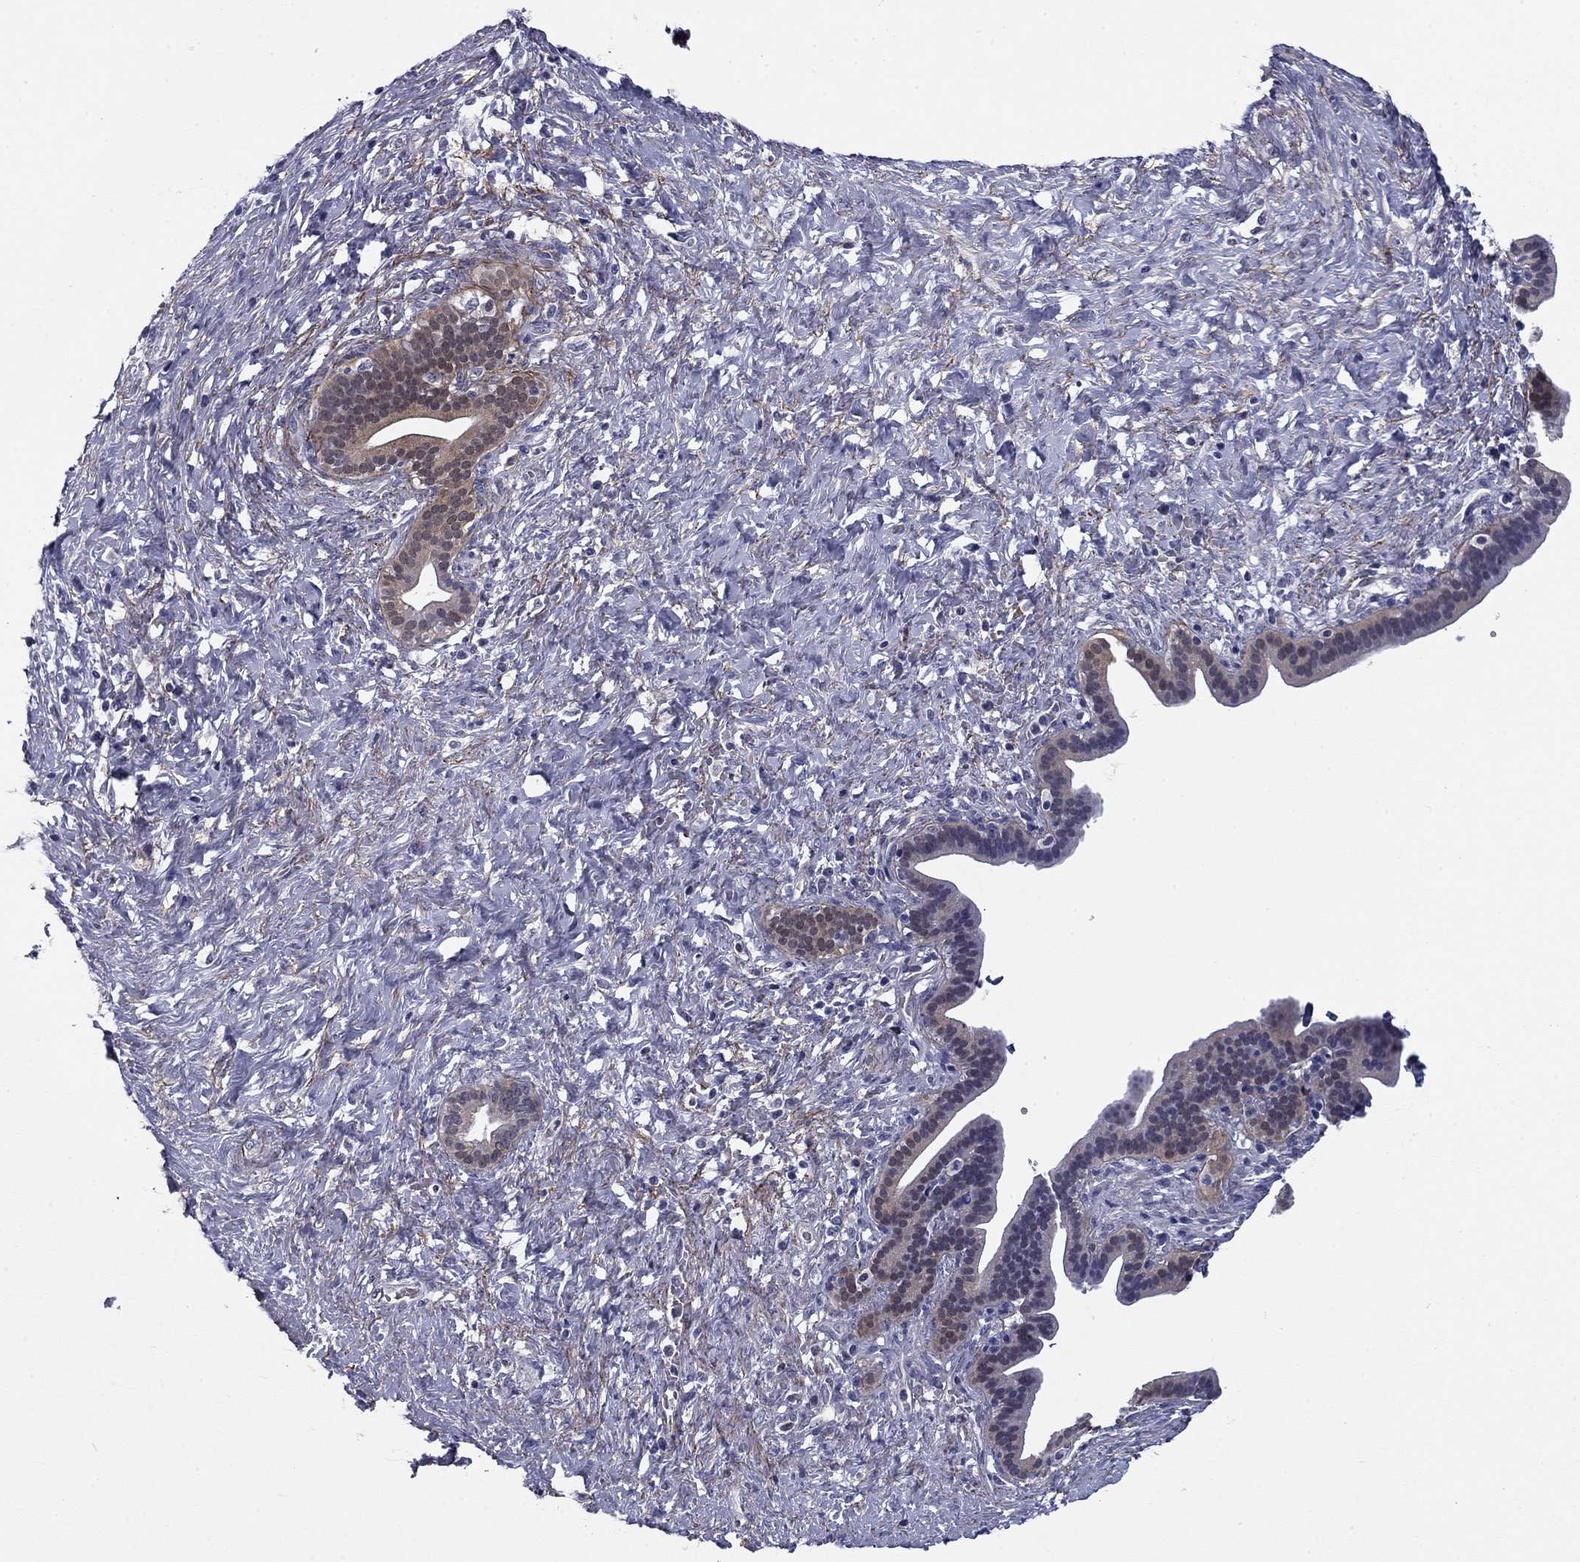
{"staining": {"intensity": "weak", "quantity": "25%-75%", "location": "cytoplasmic/membranous"}, "tissue": "pancreatic cancer", "cell_type": "Tumor cells", "image_type": "cancer", "snomed": [{"axis": "morphology", "description": "Adenocarcinoma, NOS"}, {"axis": "topography", "description": "Pancreas"}], "caption": "The micrograph reveals immunohistochemical staining of pancreatic cancer (adenocarcinoma). There is weak cytoplasmic/membranous expression is present in about 25%-75% of tumor cells.", "gene": "REXO5", "patient": {"sex": "male", "age": 44}}